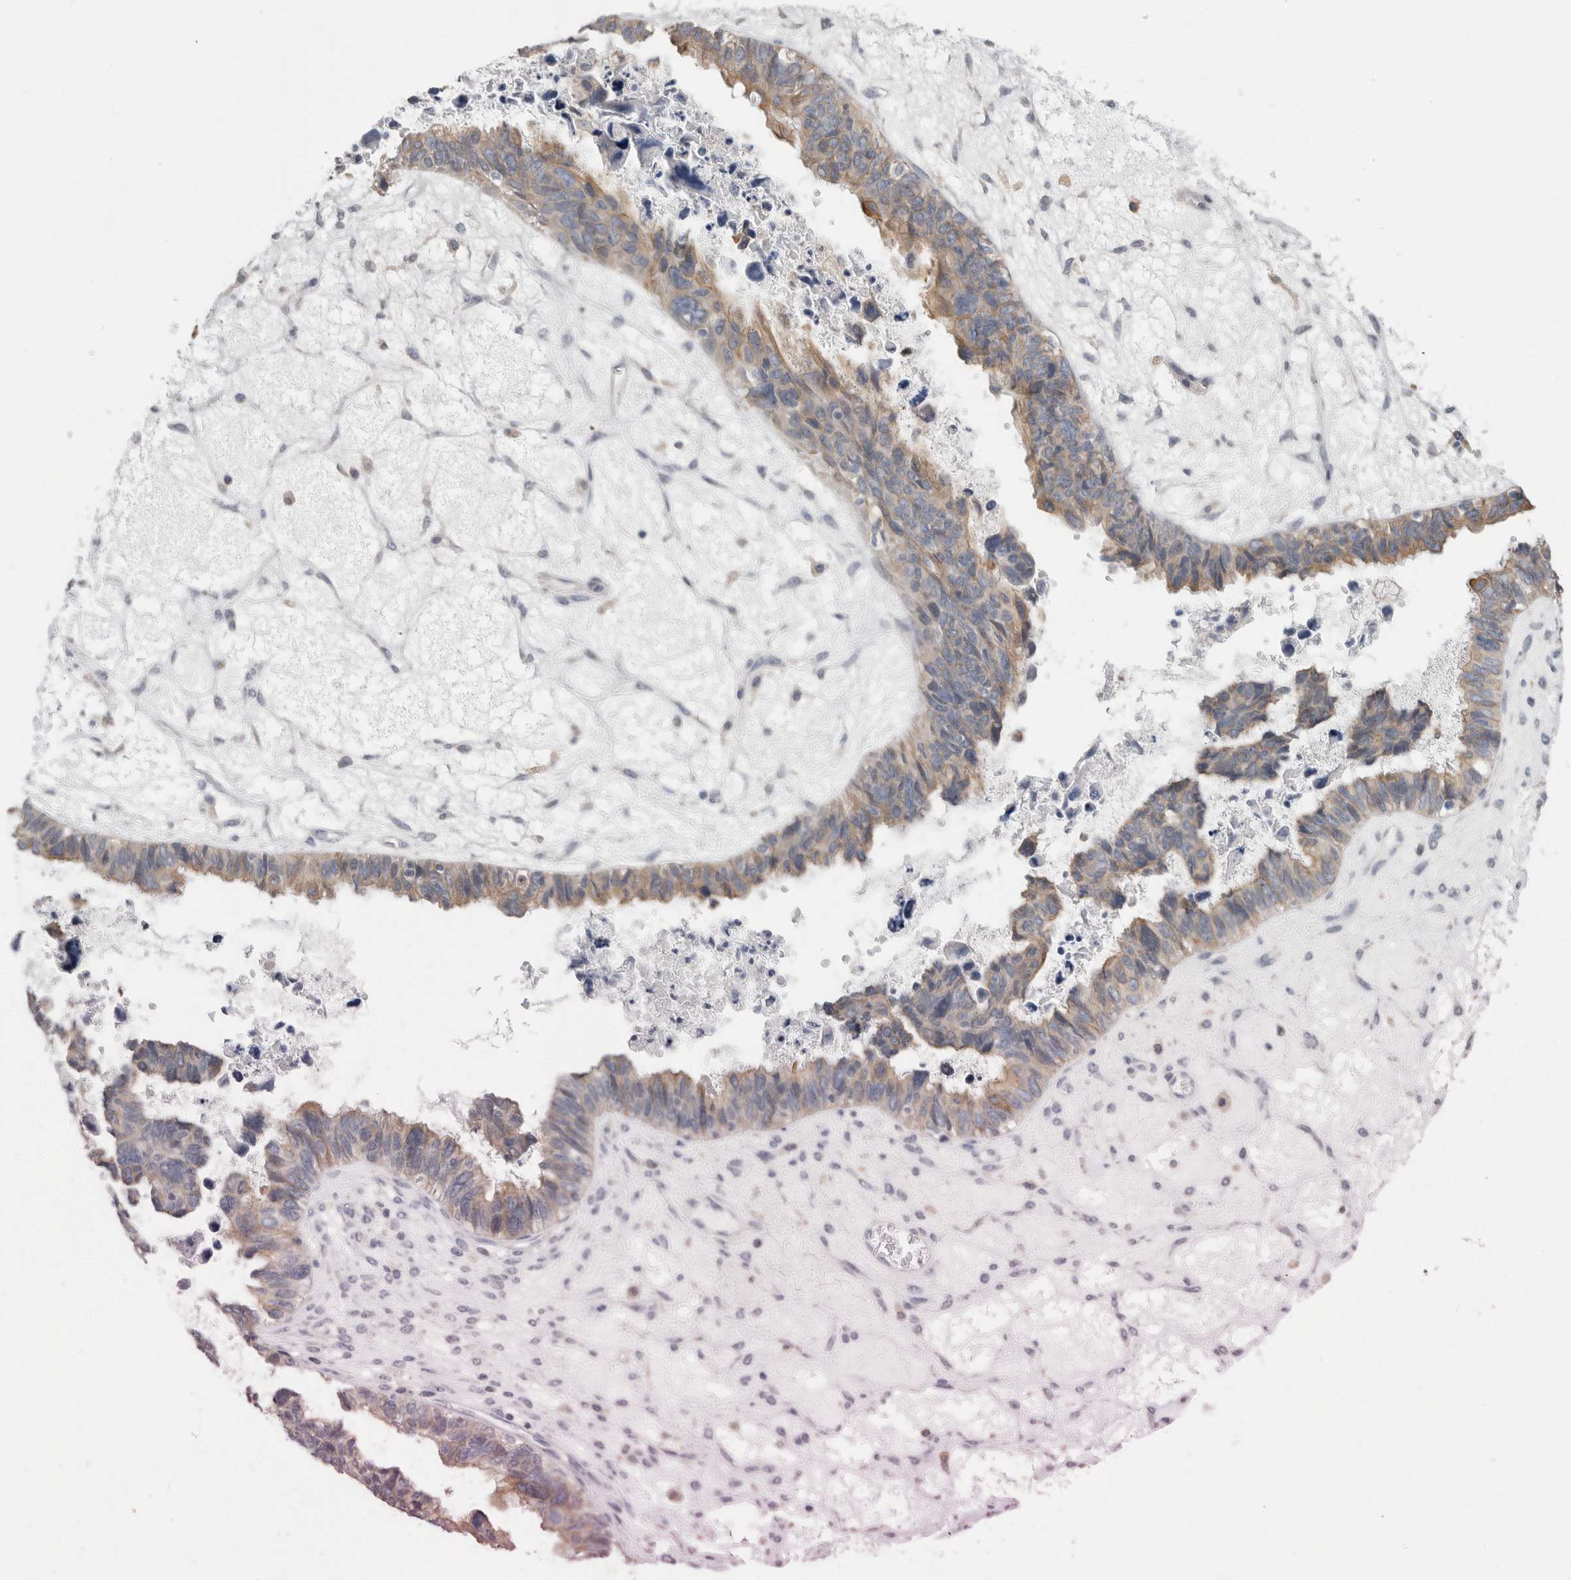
{"staining": {"intensity": "weak", "quantity": "25%-75%", "location": "cytoplasmic/membranous"}, "tissue": "ovarian cancer", "cell_type": "Tumor cells", "image_type": "cancer", "snomed": [{"axis": "morphology", "description": "Cystadenocarcinoma, serous, NOS"}, {"axis": "topography", "description": "Ovary"}], "caption": "Immunohistochemistry histopathology image of ovarian cancer stained for a protein (brown), which exhibits low levels of weak cytoplasmic/membranous staining in approximately 25%-75% of tumor cells.", "gene": "SMAP2", "patient": {"sex": "female", "age": 79}}